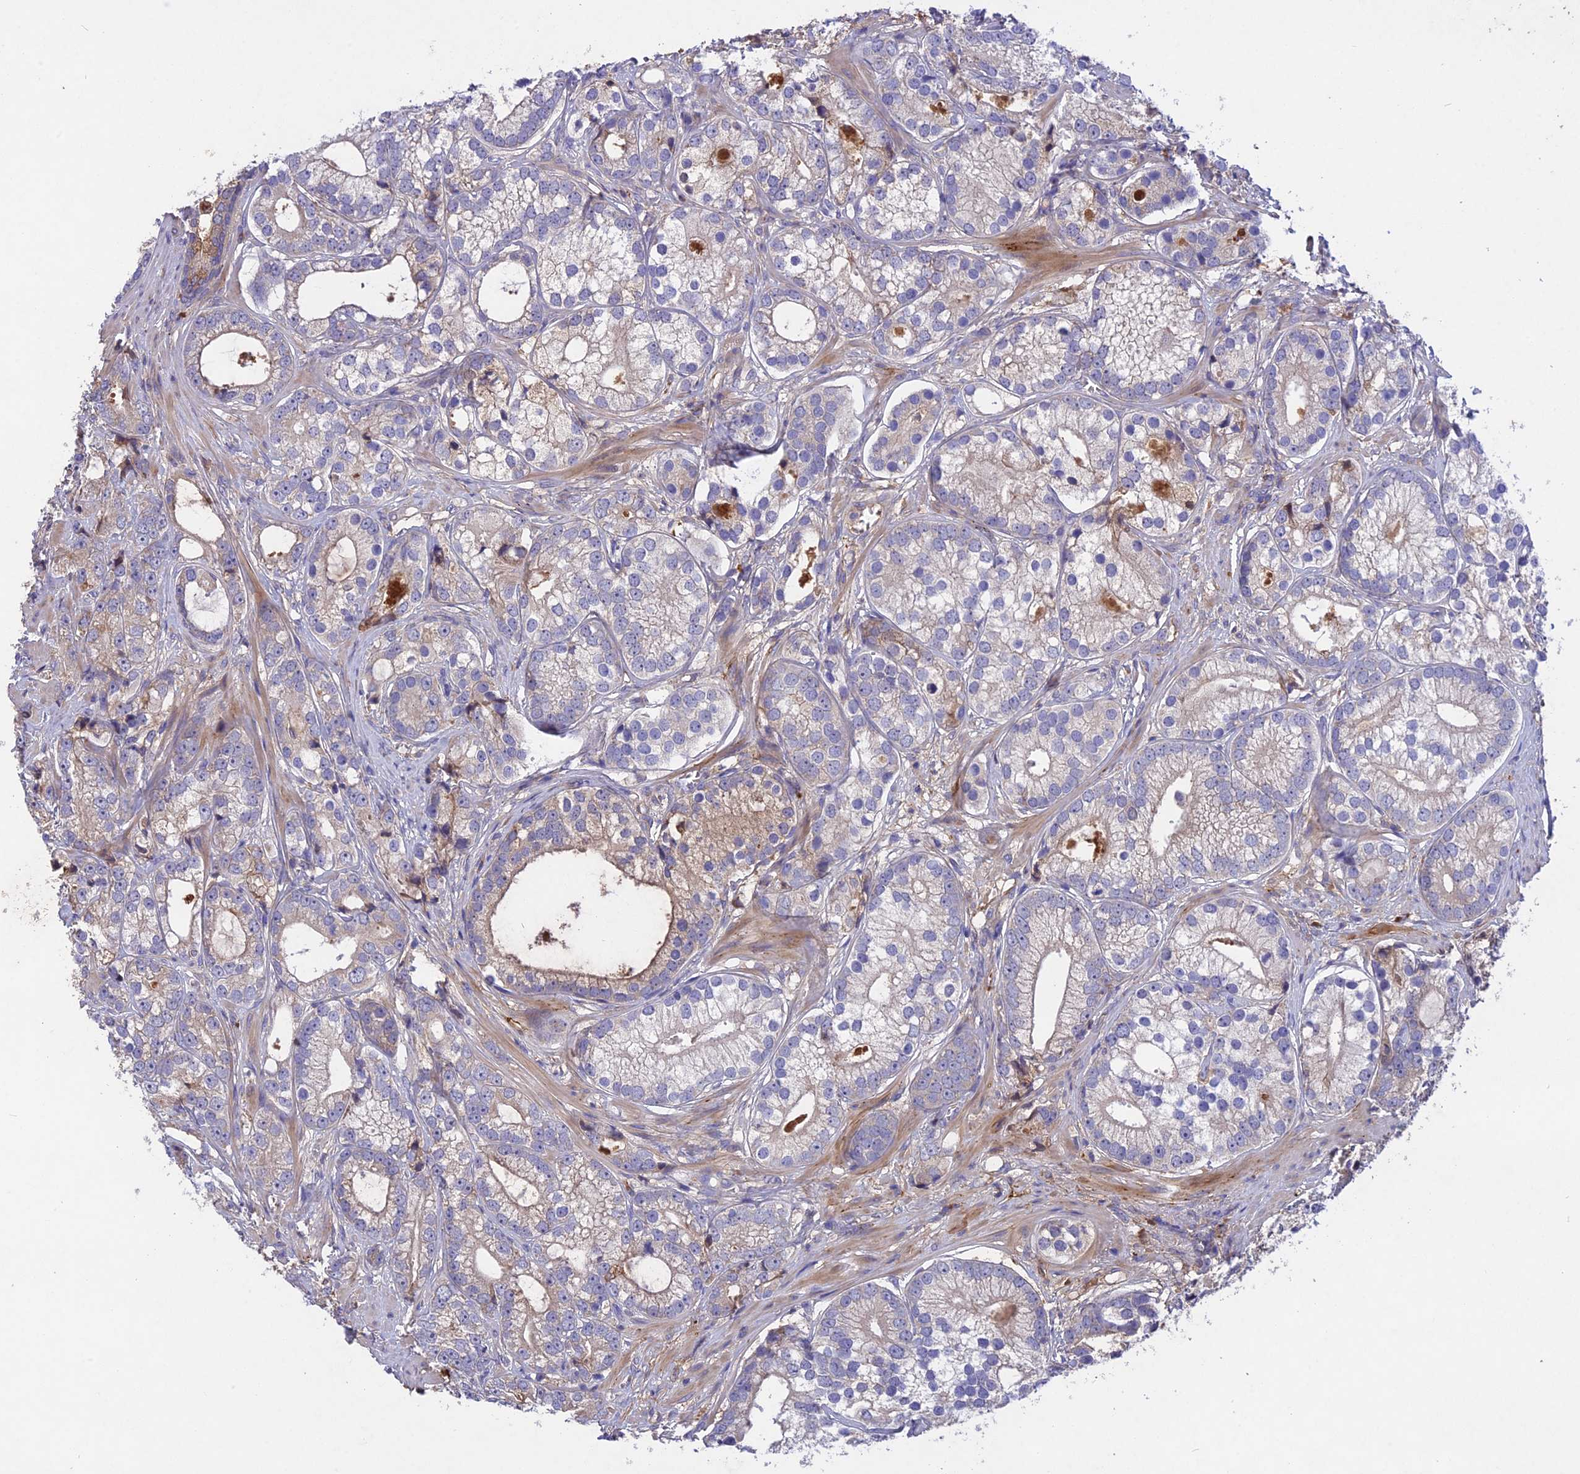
{"staining": {"intensity": "negative", "quantity": "none", "location": "none"}, "tissue": "prostate cancer", "cell_type": "Tumor cells", "image_type": "cancer", "snomed": [{"axis": "morphology", "description": "Adenocarcinoma, High grade"}, {"axis": "topography", "description": "Prostate"}], "caption": "Immunohistochemical staining of prostate high-grade adenocarcinoma shows no significant expression in tumor cells.", "gene": "ADO", "patient": {"sex": "male", "age": 75}}